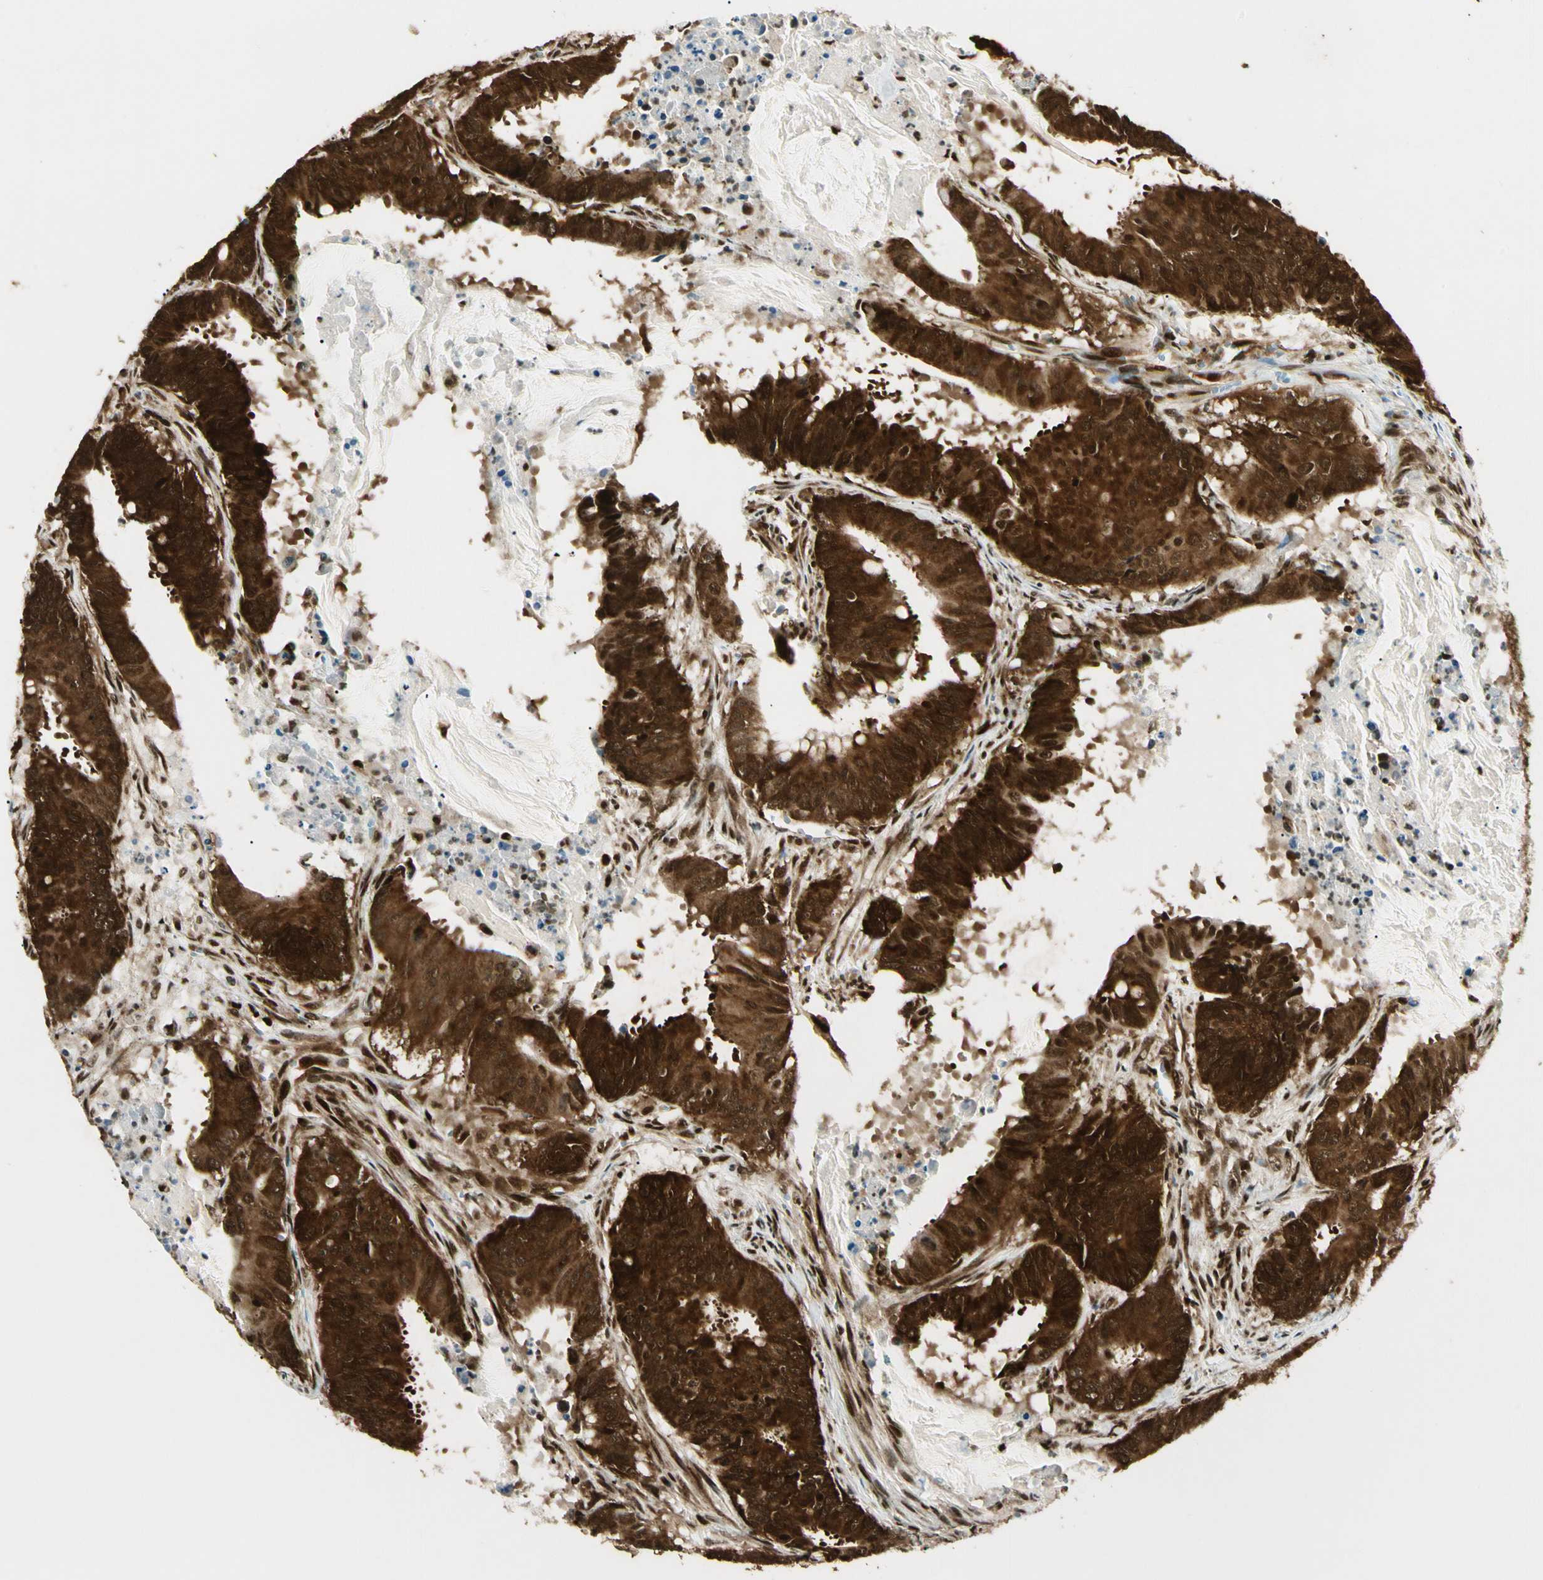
{"staining": {"intensity": "strong", "quantity": ">75%", "location": "cytoplasmic/membranous,nuclear"}, "tissue": "colorectal cancer", "cell_type": "Tumor cells", "image_type": "cancer", "snomed": [{"axis": "morphology", "description": "Adenocarcinoma, NOS"}, {"axis": "topography", "description": "Colon"}], "caption": "A high amount of strong cytoplasmic/membranous and nuclear expression is present in about >75% of tumor cells in colorectal cancer (adenocarcinoma) tissue.", "gene": "FUS", "patient": {"sex": "male", "age": 45}}